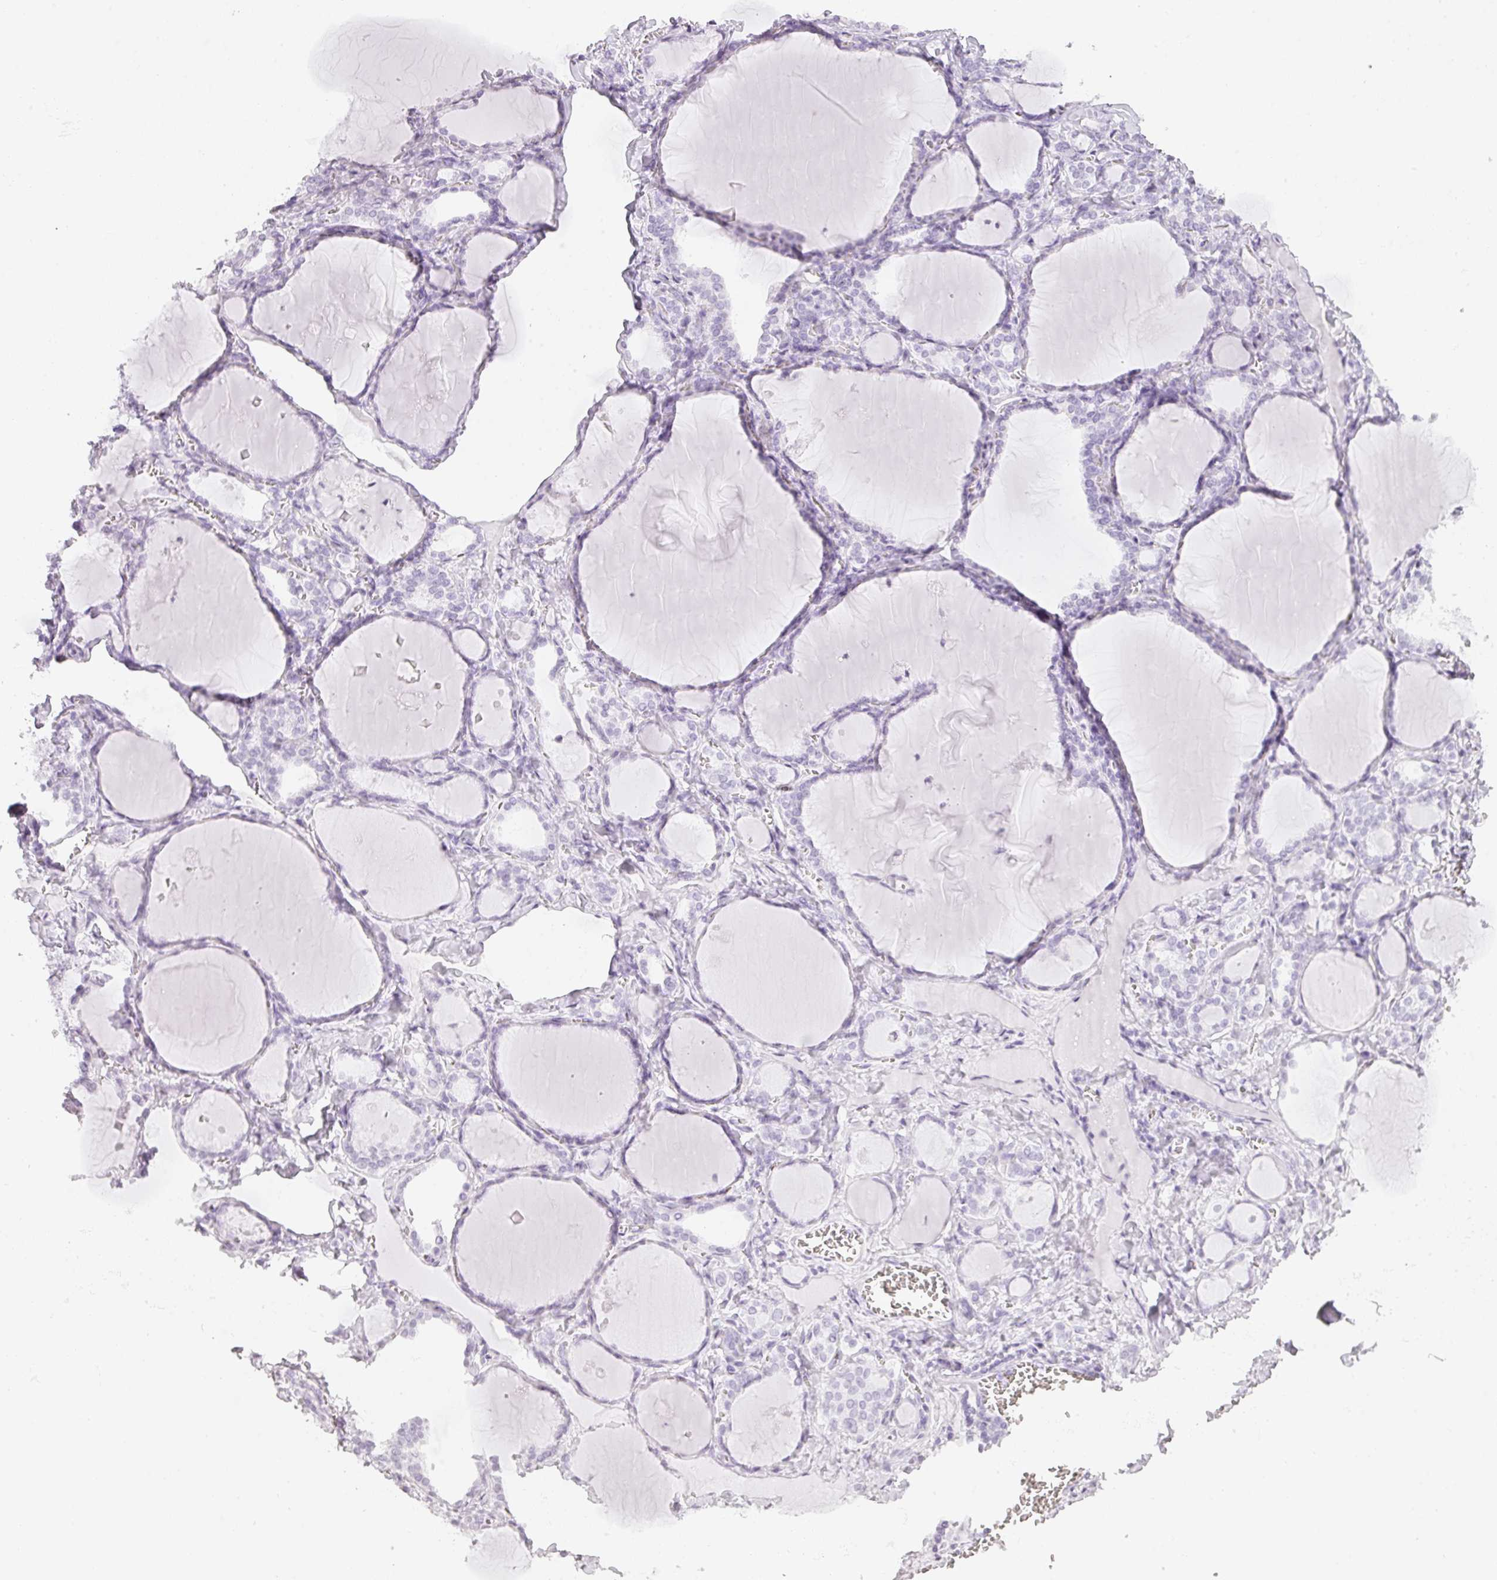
{"staining": {"intensity": "negative", "quantity": "none", "location": "none"}, "tissue": "thyroid gland", "cell_type": "Glandular cells", "image_type": "normal", "snomed": [{"axis": "morphology", "description": "Normal tissue, NOS"}, {"axis": "topography", "description": "Thyroid gland"}], "caption": "Immunohistochemistry (IHC) of normal thyroid gland exhibits no staining in glandular cells.", "gene": "TMEM42", "patient": {"sex": "female", "age": 42}}